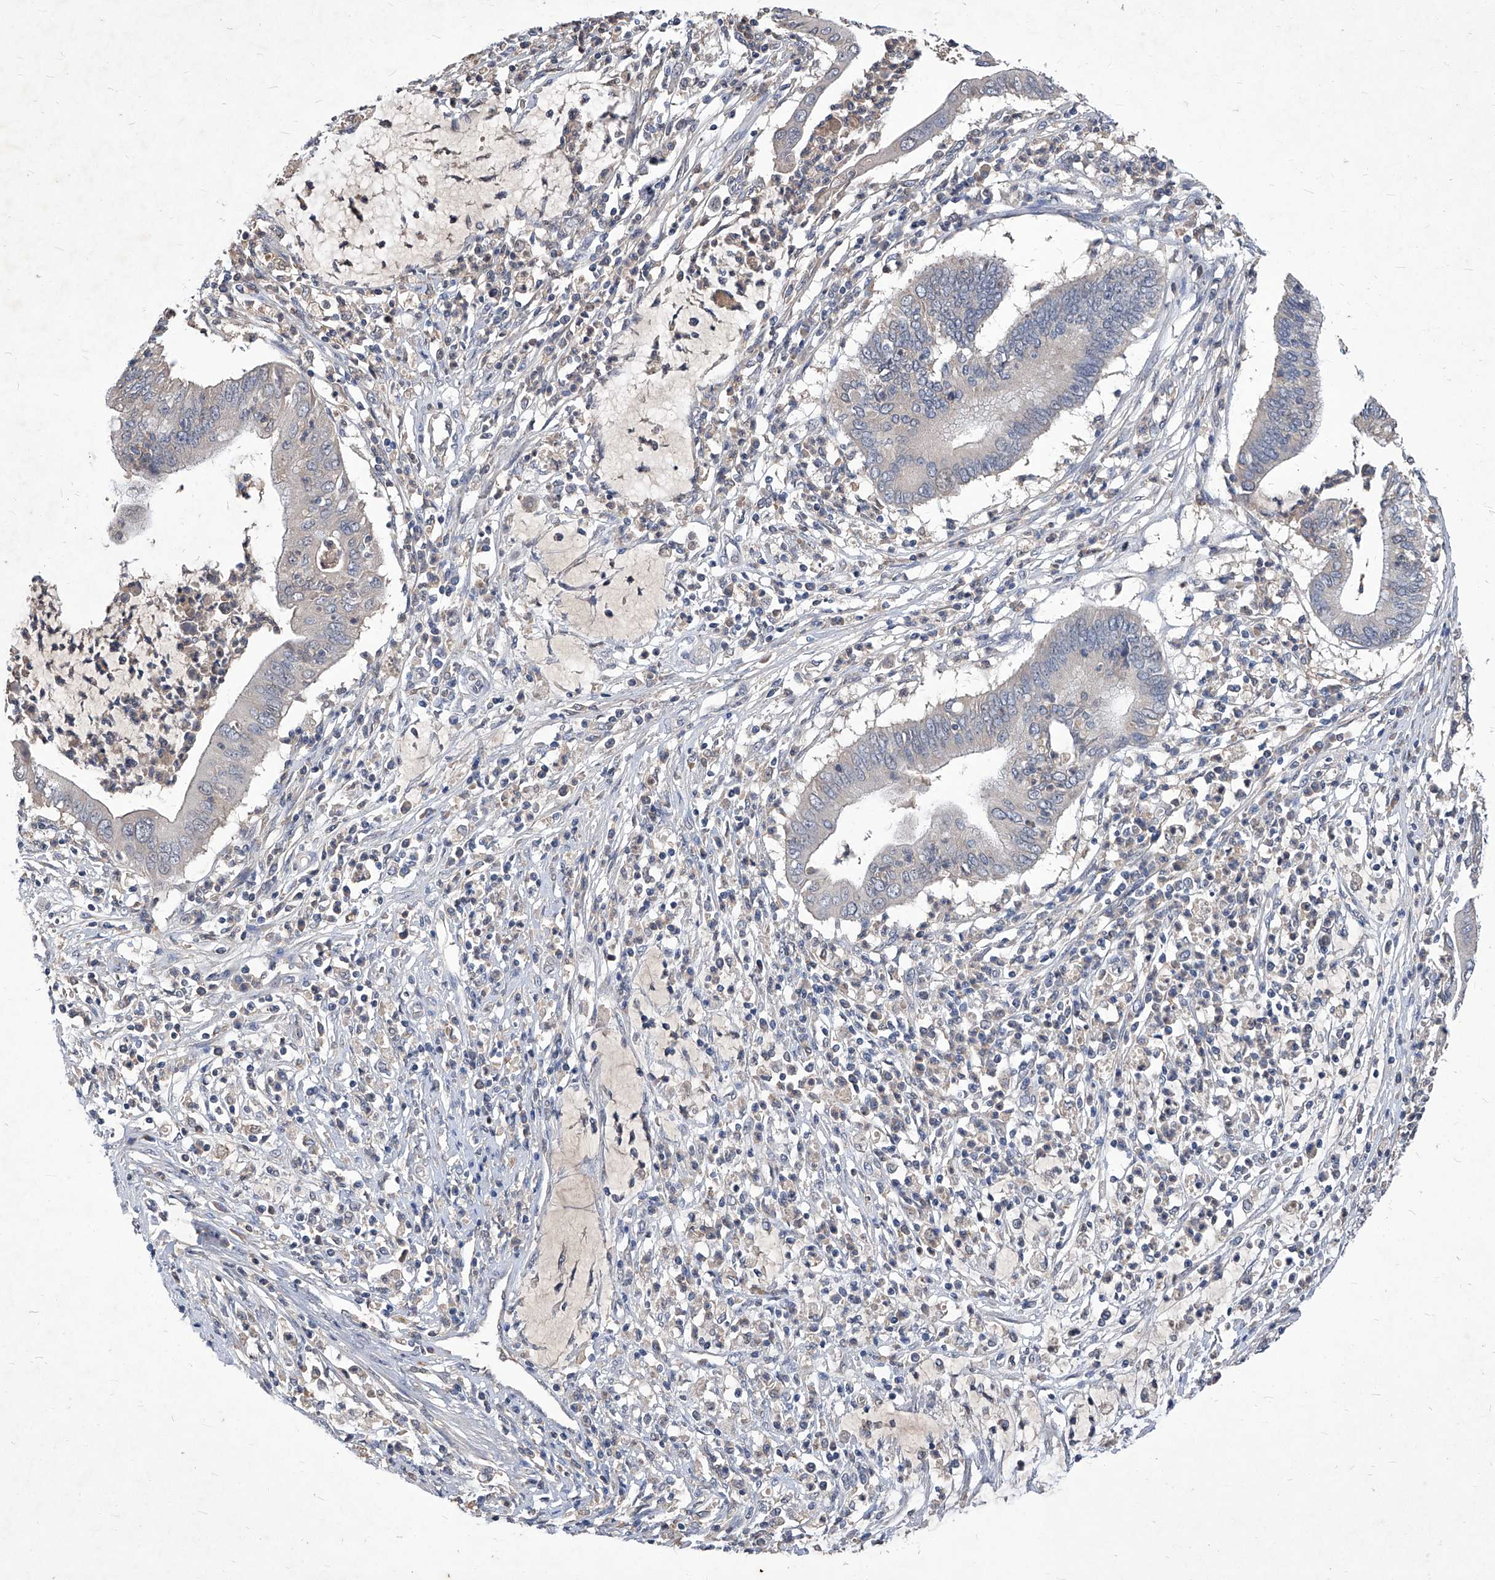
{"staining": {"intensity": "negative", "quantity": "none", "location": "none"}, "tissue": "cervical cancer", "cell_type": "Tumor cells", "image_type": "cancer", "snomed": [{"axis": "morphology", "description": "Adenocarcinoma, NOS"}, {"axis": "topography", "description": "Cervix"}], "caption": "An IHC histopathology image of adenocarcinoma (cervical) is shown. There is no staining in tumor cells of adenocarcinoma (cervical).", "gene": "SYNGR1", "patient": {"sex": "female", "age": 36}}